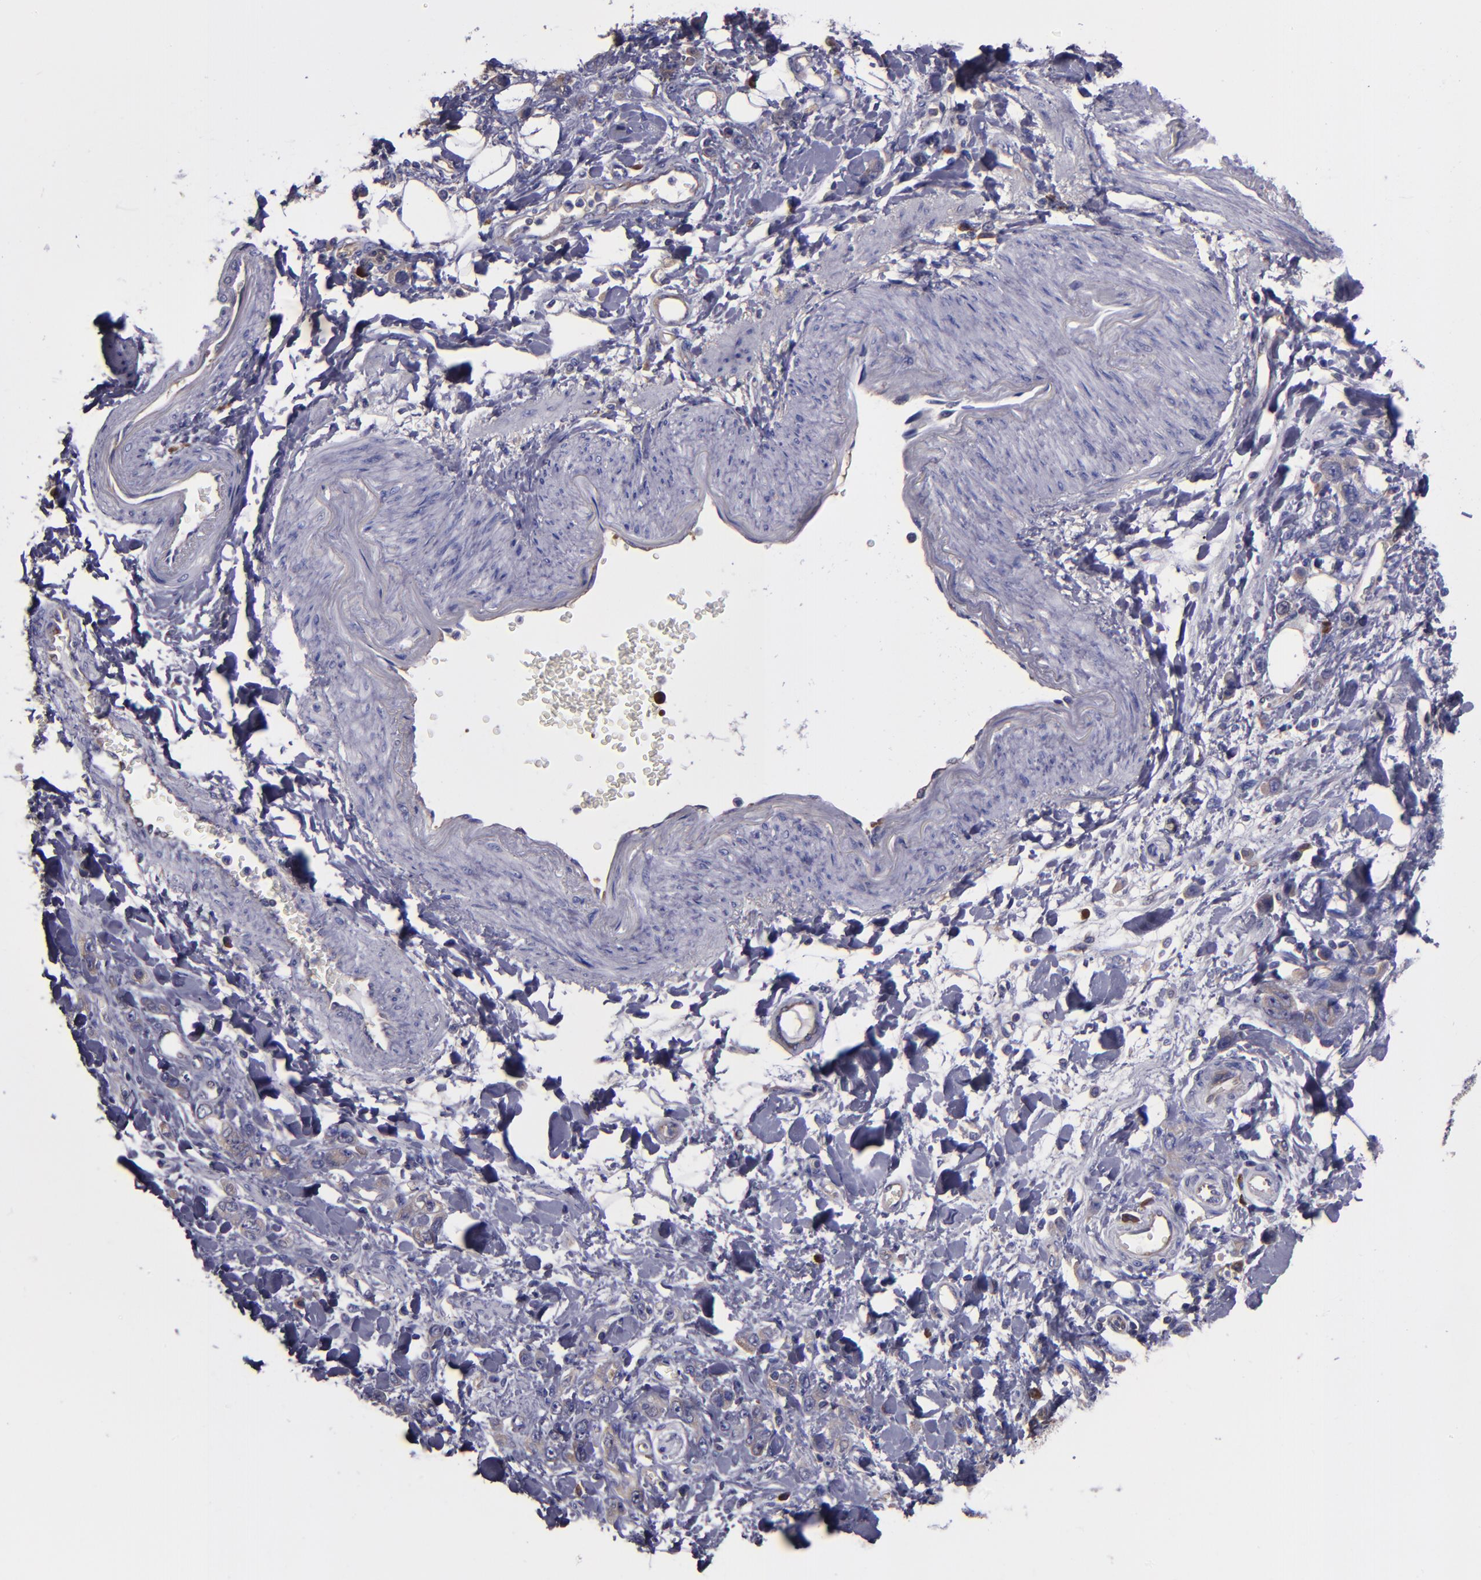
{"staining": {"intensity": "weak", "quantity": ">75%", "location": "cytoplasmic/membranous"}, "tissue": "stomach cancer", "cell_type": "Tumor cells", "image_type": "cancer", "snomed": [{"axis": "morphology", "description": "Normal tissue, NOS"}, {"axis": "morphology", "description": "Adenocarcinoma, NOS"}, {"axis": "topography", "description": "Stomach"}], "caption": "Stomach cancer was stained to show a protein in brown. There is low levels of weak cytoplasmic/membranous expression in about >75% of tumor cells. (DAB (3,3'-diaminobenzidine) IHC, brown staining for protein, blue staining for nuclei).", "gene": "CARS1", "patient": {"sex": "male", "age": 82}}